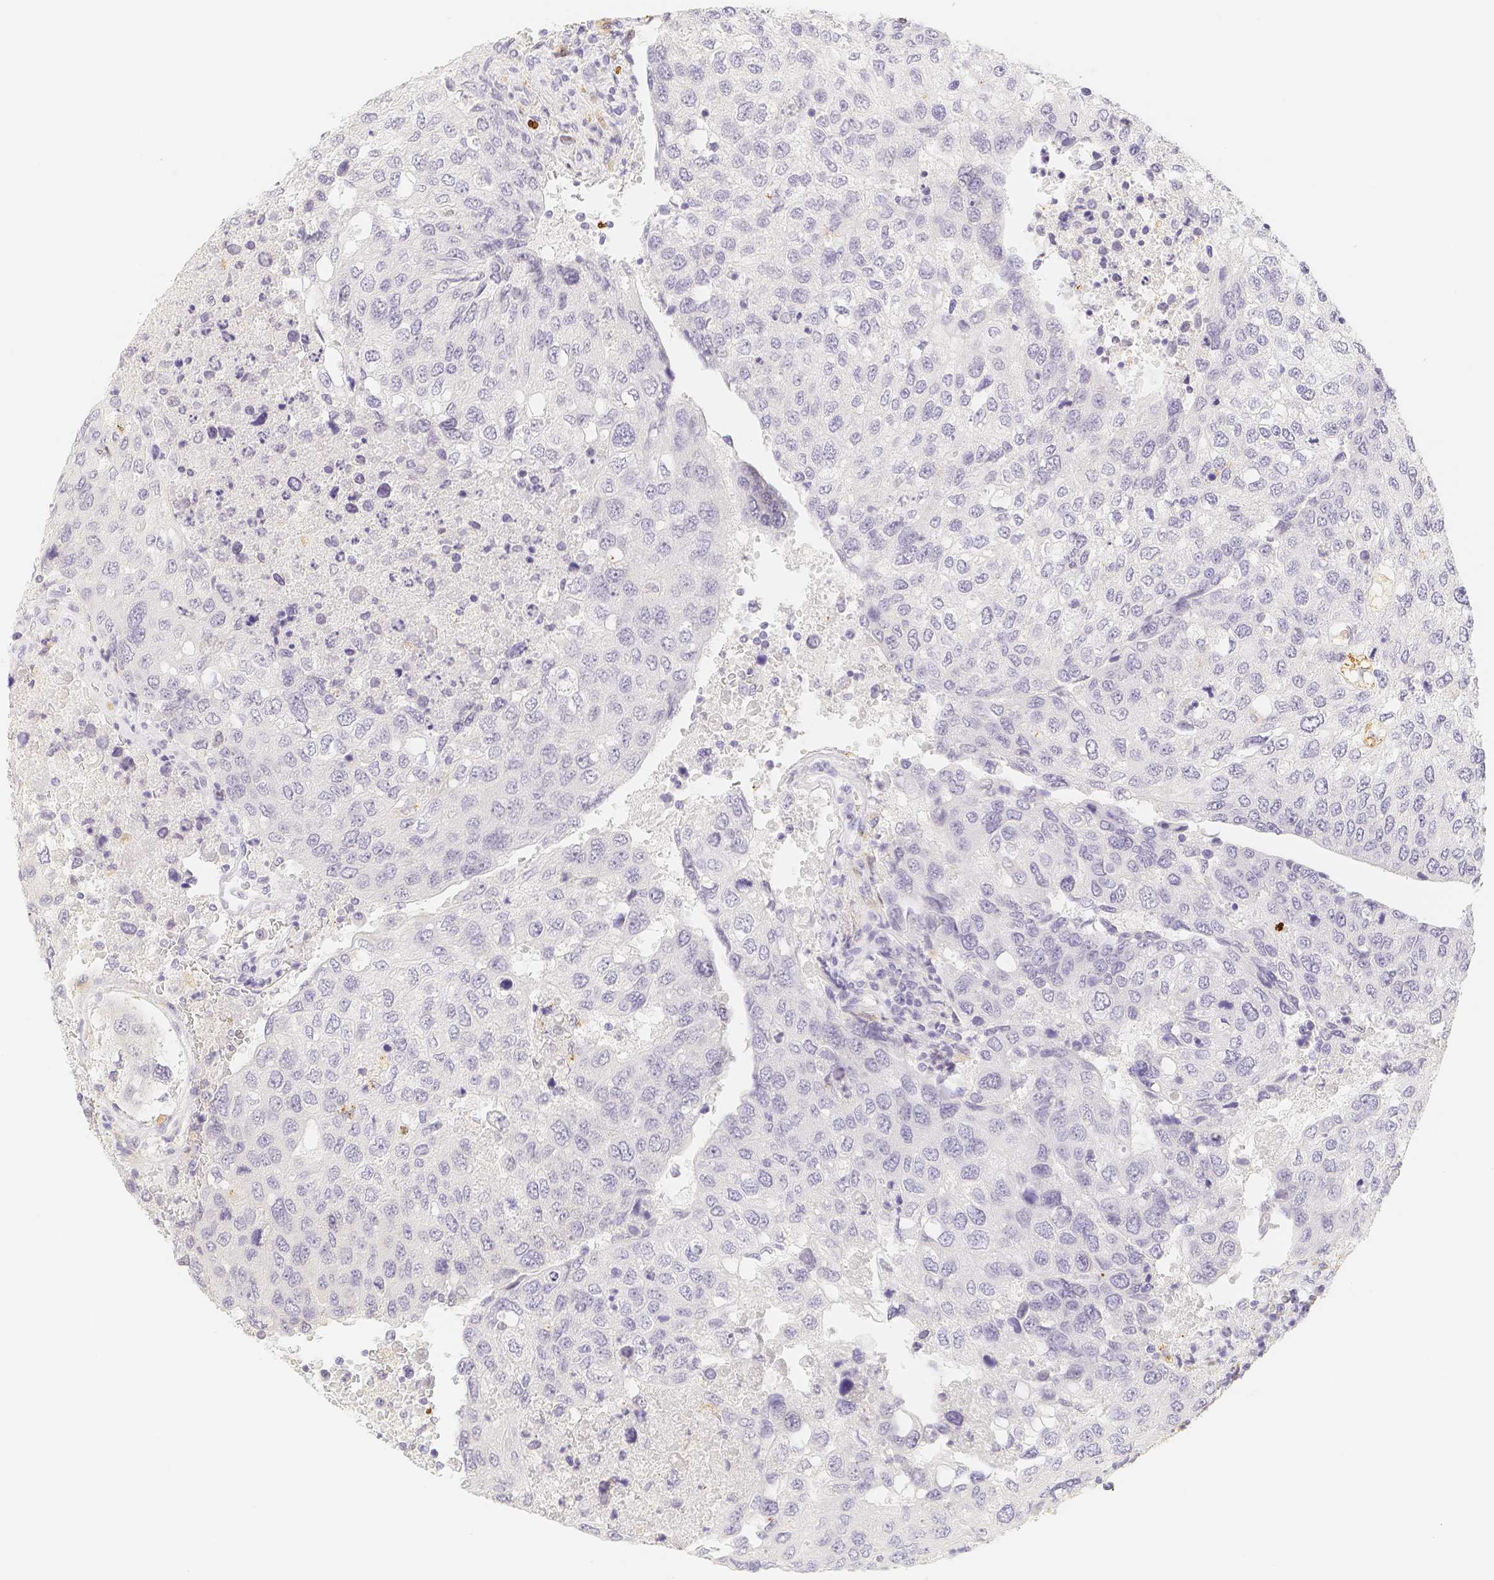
{"staining": {"intensity": "negative", "quantity": "none", "location": "none"}, "tissue": "urothelial cancer", "cell_type": "Tumor cells", "image_type": "cancer", "snomed": [{"axis": "morphology", "description": "Urothelial carcinoma, High grade"}, {"axis": "topography", "description": "Lymph node"}, {"axis": "topography", "description": "Urinary bladder"}], "caption": "An image of urothelial cancer stained for a protein displays no brown staining in tumor cells.", "gene": "PADI4", "patient": {"sex": "male", "age": 51}}